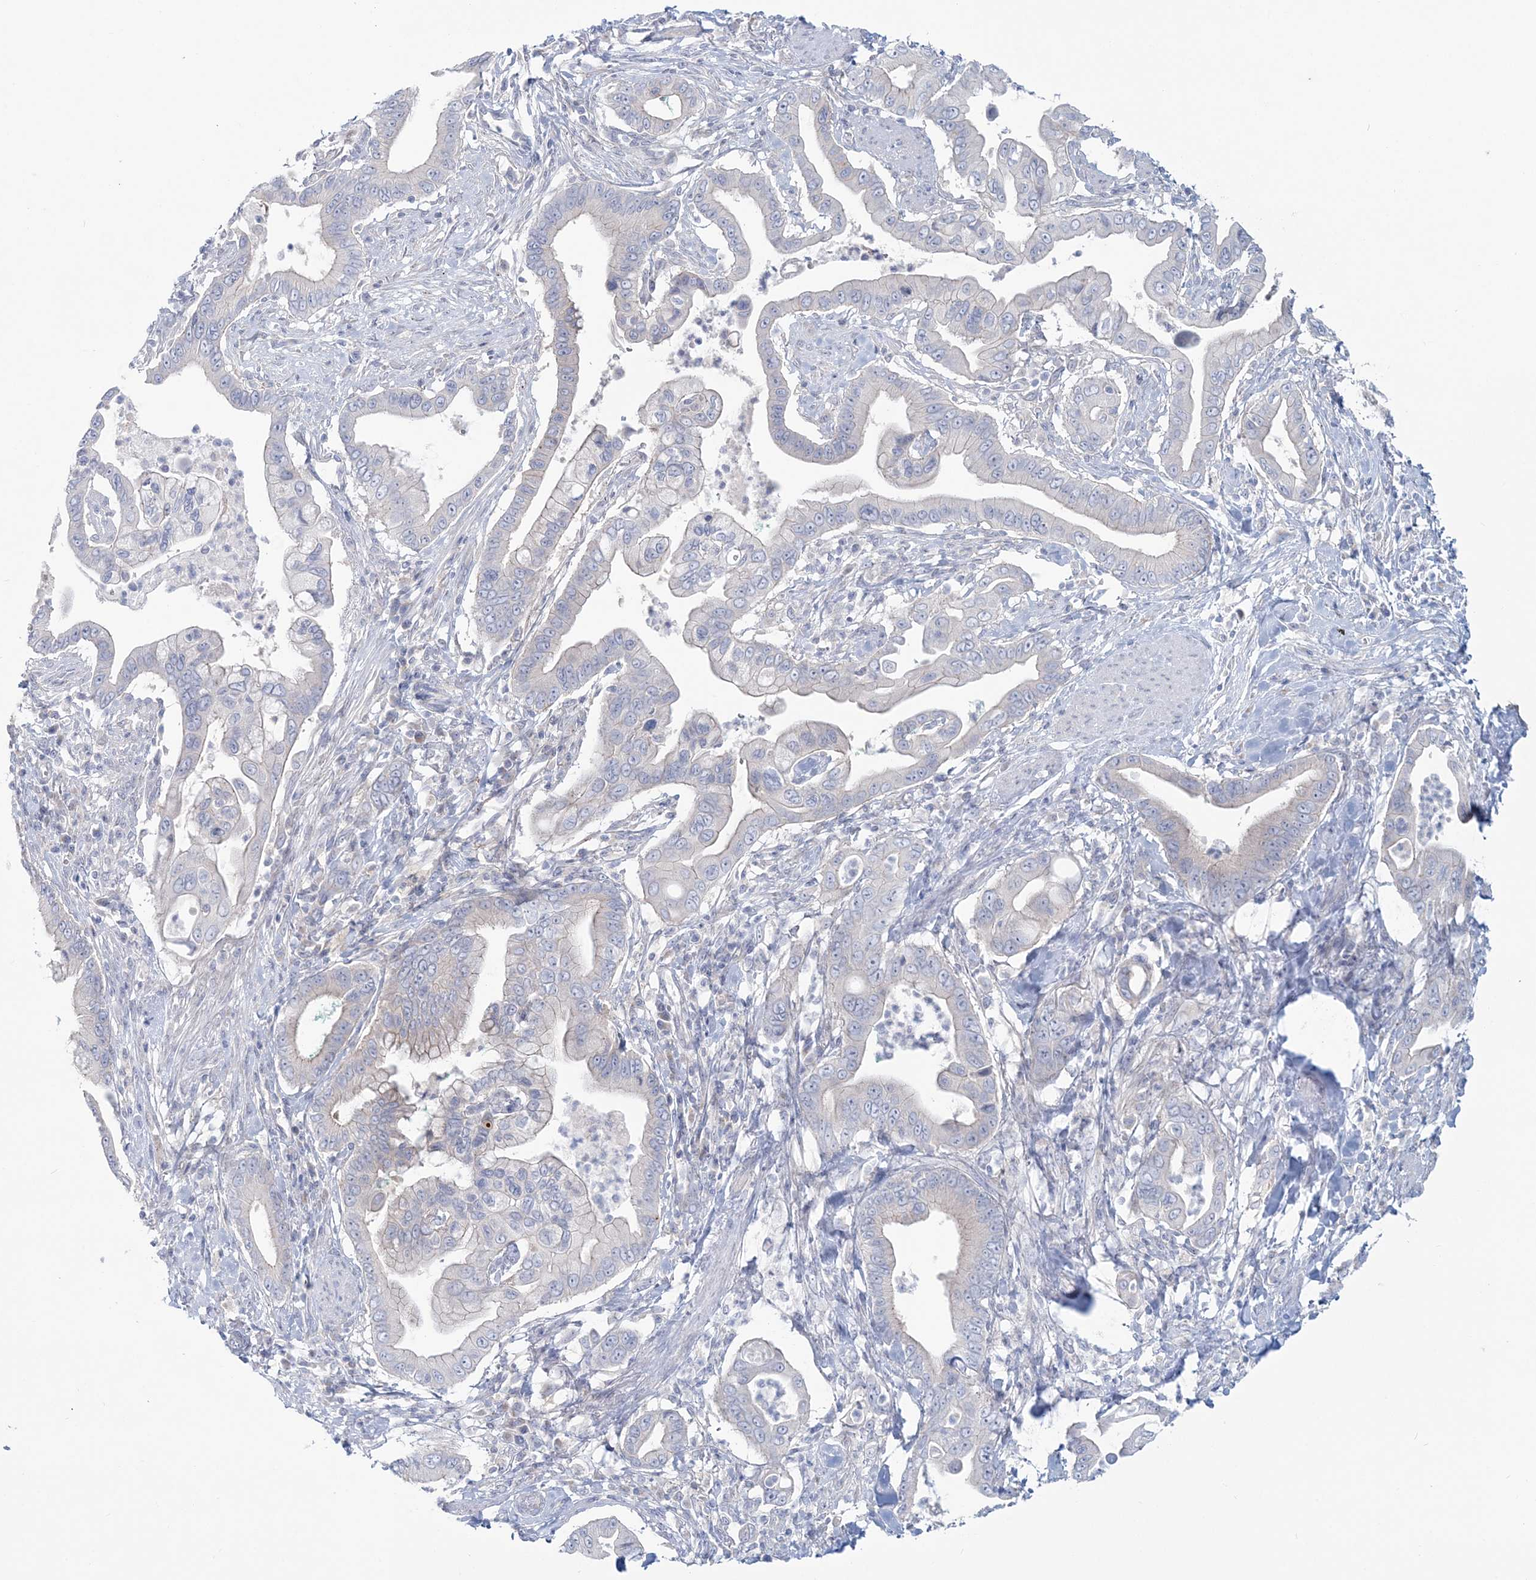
{"staining": {"intensity": "negative", "quantity": "none", "location": "none"}, "tissue": "pancreatic cancer", "cell_type": "Tumor cells", "image_type": "cancer", "snomed": [{"axis": "morphology", "description": "Adenocarcinoma, NOS"}, {"axis": "topography", "description": "Pancreas"}], "caption": "DAB immunohistochemical staining of human pancreatic cancer (adenocarcinoma) shows no significant staining in tumor cells.", "gene": "ADGB", "patient": {"sex": "male", "age": 78}}